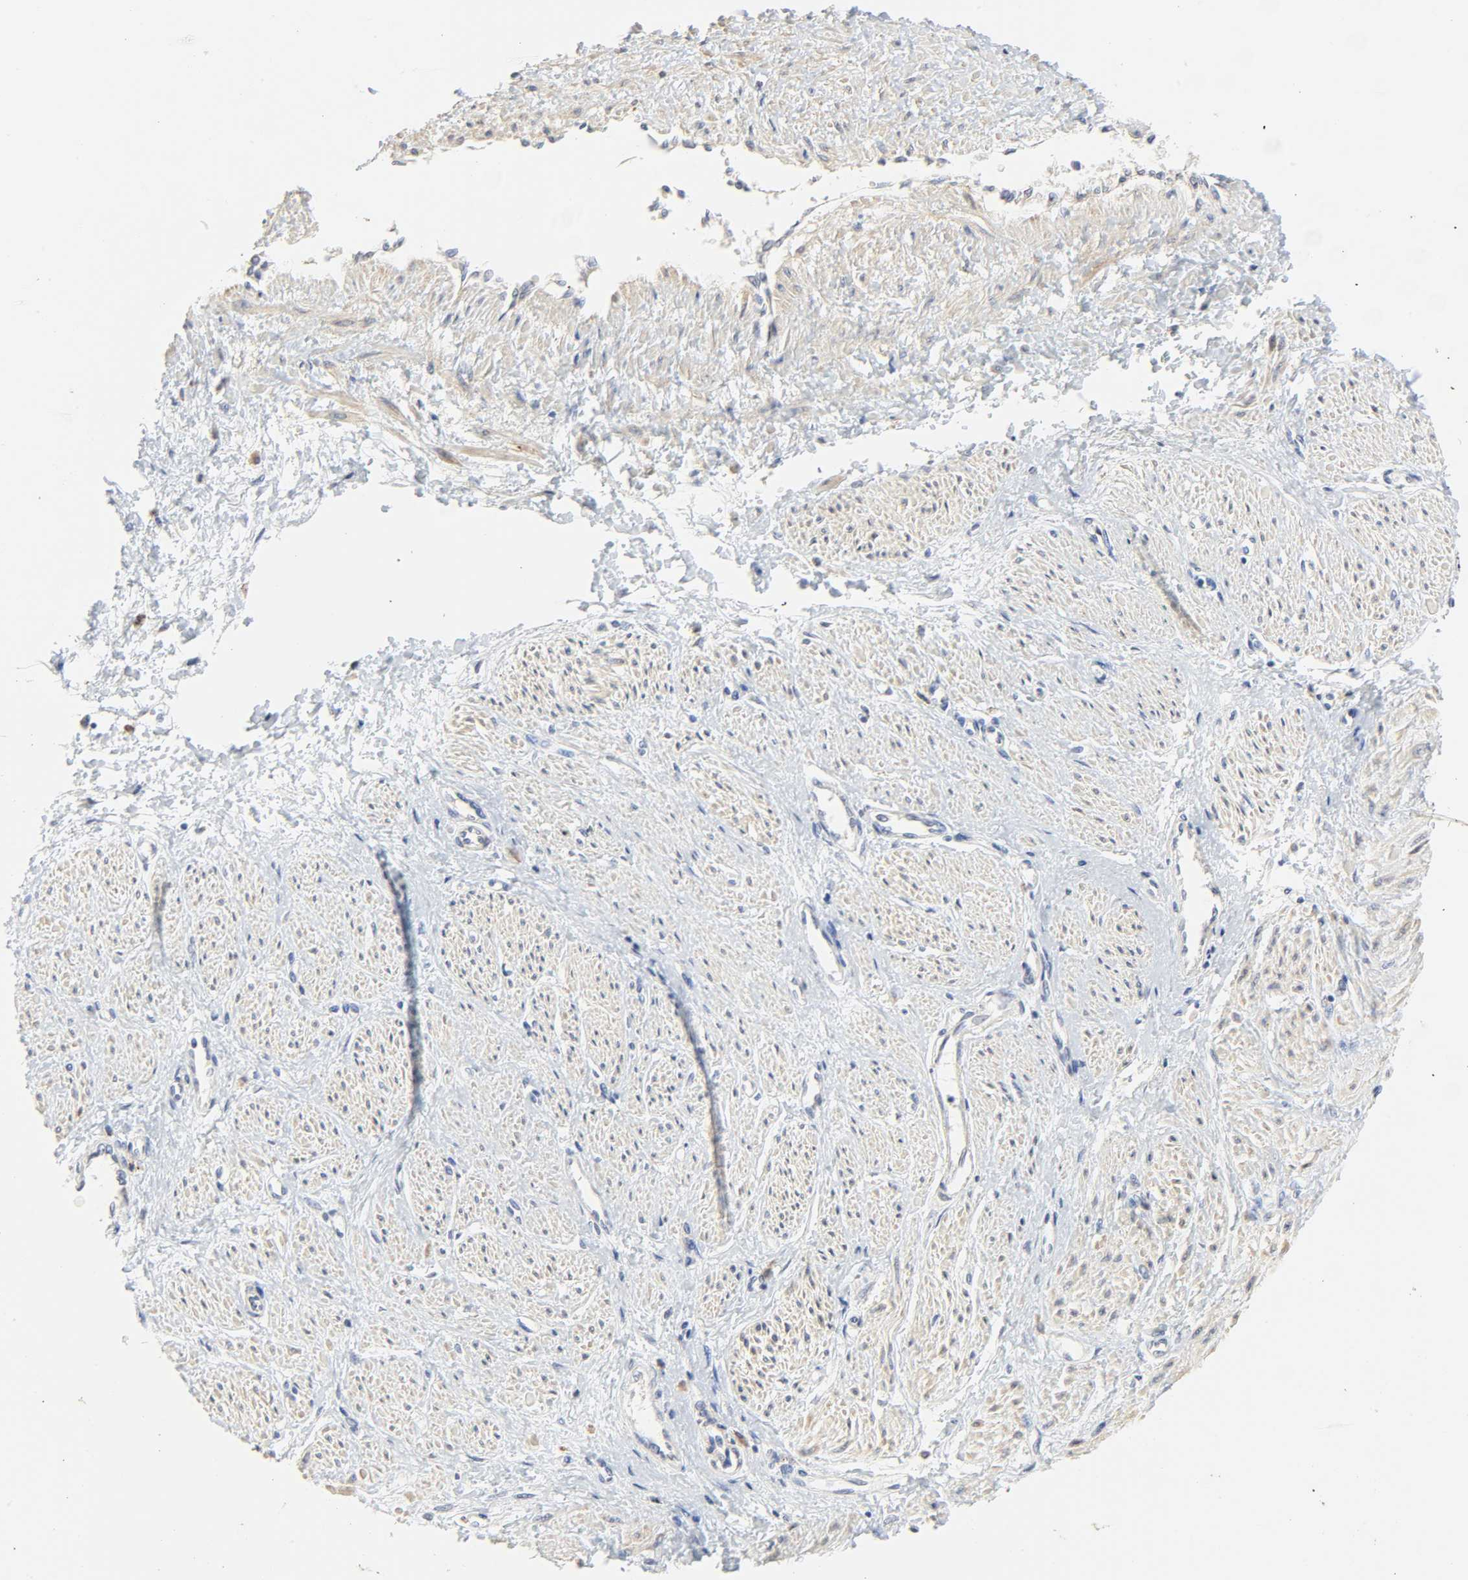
{"staining": {"intensity": "weak", "quantity": ">75%", "location": "cytoplasmic/membranous"}, "tissue": "smooth muscle", "cell_type": "Smooth muscle cells", "image_type": "normal", "snomed": [{"axis": "morphology", "description": "Normal tissue, NOS"}, {"axis": "topography", "description": "Smooth muscle"}, {"axis": "topography", "description": "Uterus"}], "caption": "The micrograph exhibits immunohistochemical staining of normal smooth muscle. There is weak cytoplasmic/membranous expression is seen in about >75% of smooth muscle cells.", "gene": "CAMK2A", "patient": {"sex": "female", "age": 39}}